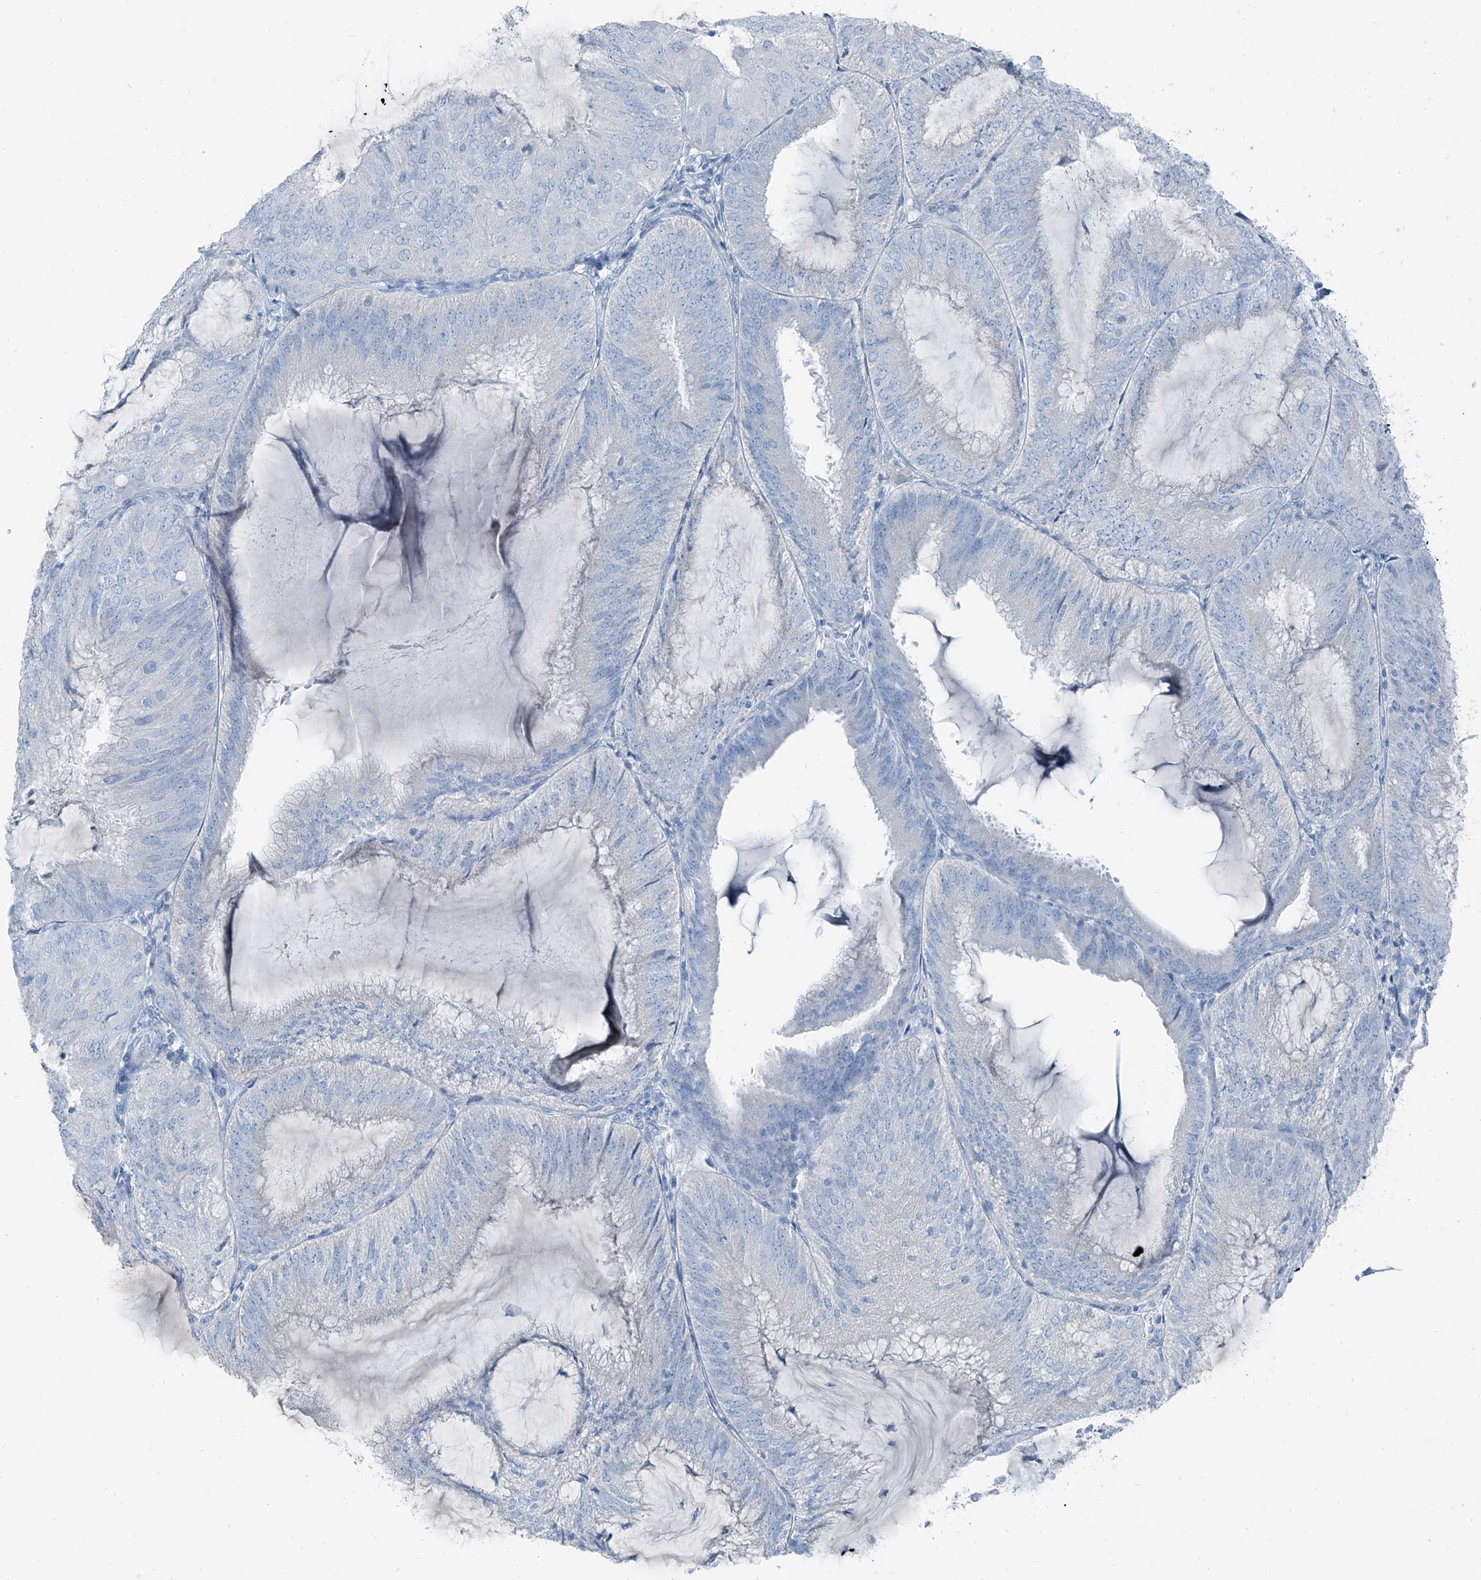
{"staining": {"intensity": "negative", "quantity": "none", "location": "none"}, "tissue": "endometrial cancer", "cell_type": "Tumor cells", "image_type": "cancer", "snomed": [{"axis": "morphology", "description": "Adenocarcinoma, NOS"}, {"axis": "topography", "description": "Endometrium"}], "caption": "DAB immunohistochemical staining of human endometrial cancer (adenocarcinoma) displays no significant positivity in tumor cells.", "gene": "RGN", "patient": {"sex": "female", "age": 81}}